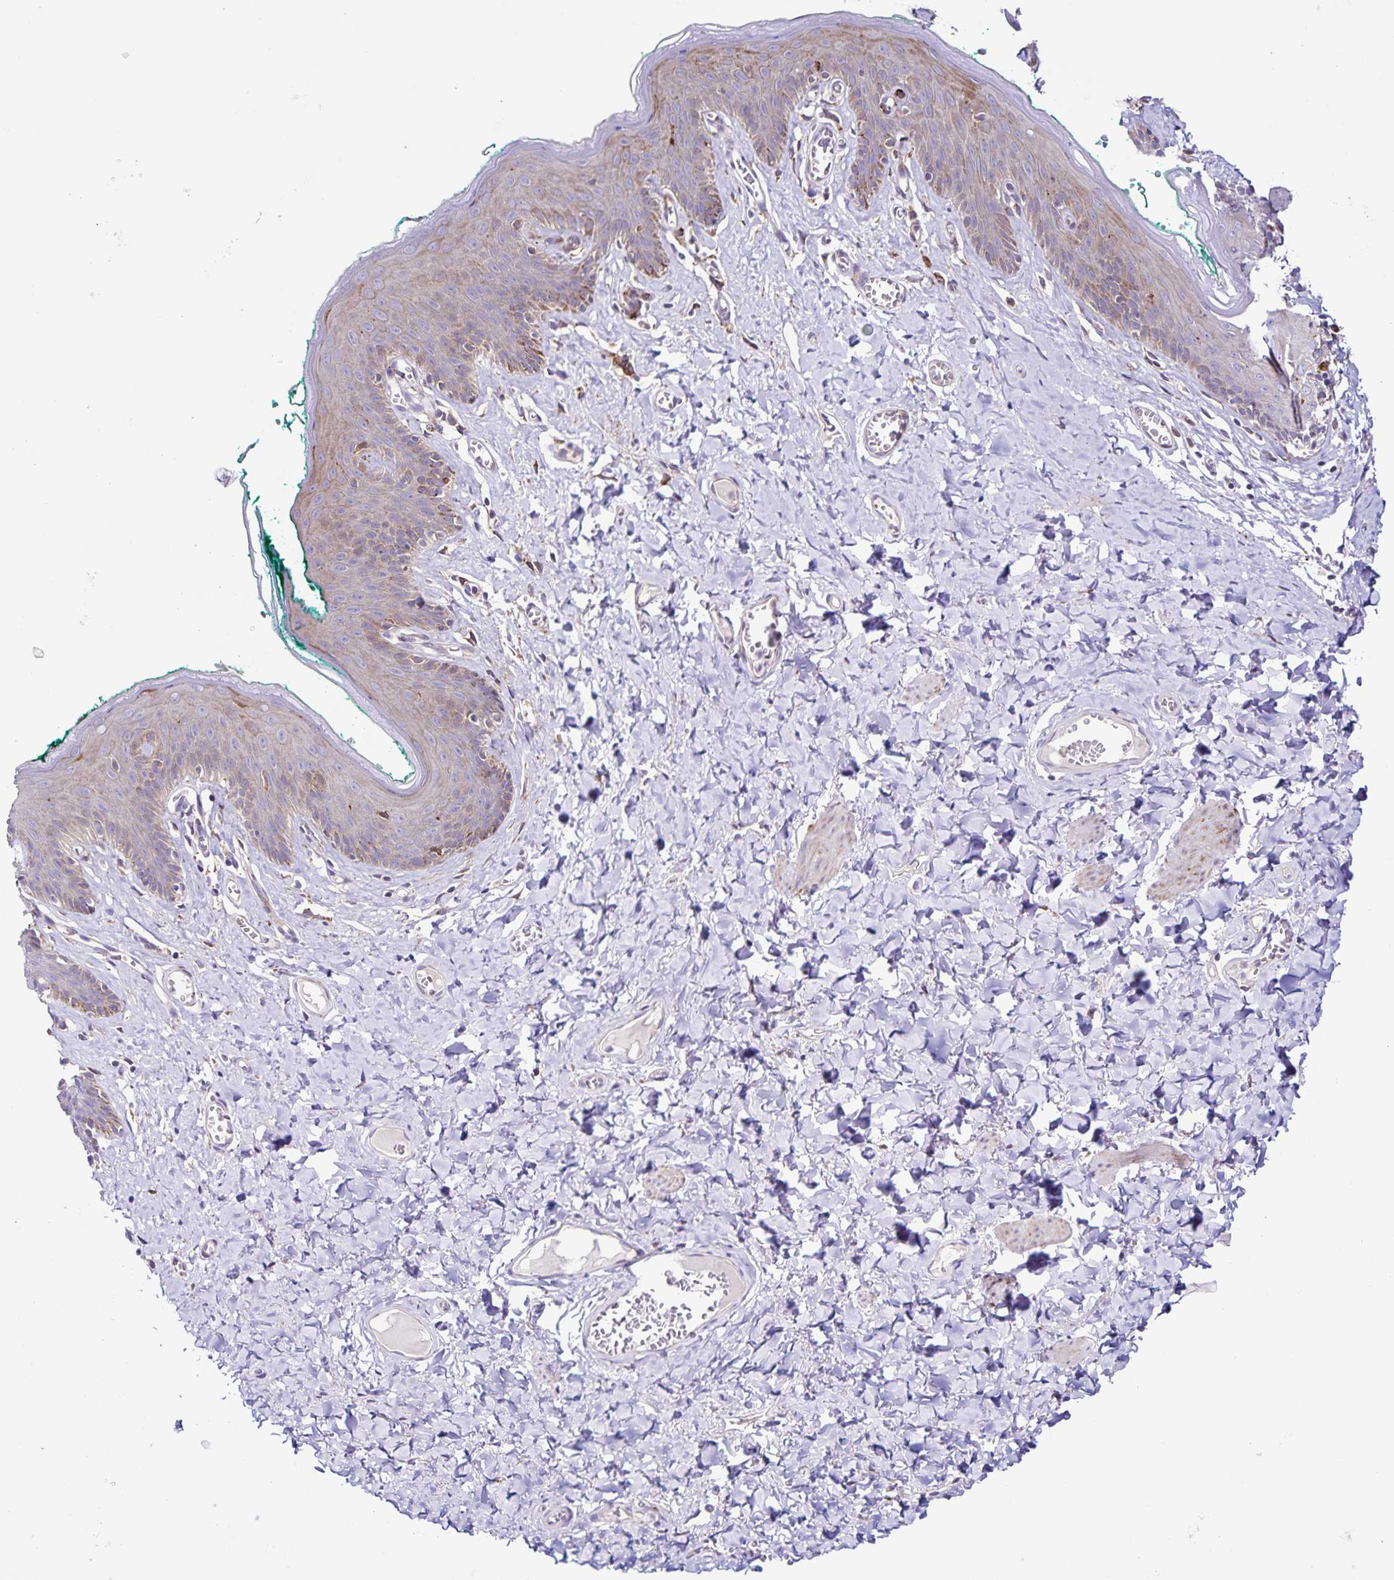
{"staining": {"intensity": "moderate", "quantity": "25%-75%", "location": "cytoplasmic/membranous"}, "tissue": "skin", "cell_type": "Epidermal cells", "image_type": "normal", "snomed": [{"axis": "morphology", "description": "Normal tissue, NOS"}, {"axis": "topography", "description": "Vulva"}, {"axis": "topography", "description": "Peripheral nerve tissue"}], "caption": "This histopathology image exhibits IHC staining of unremarkable skin, with medium moderate cytoplasmic/membranous staining in about 25%-75% of epidermal cells.", "gene": "OSBPL5", "patient": {"sex": "female", "age": 66}}